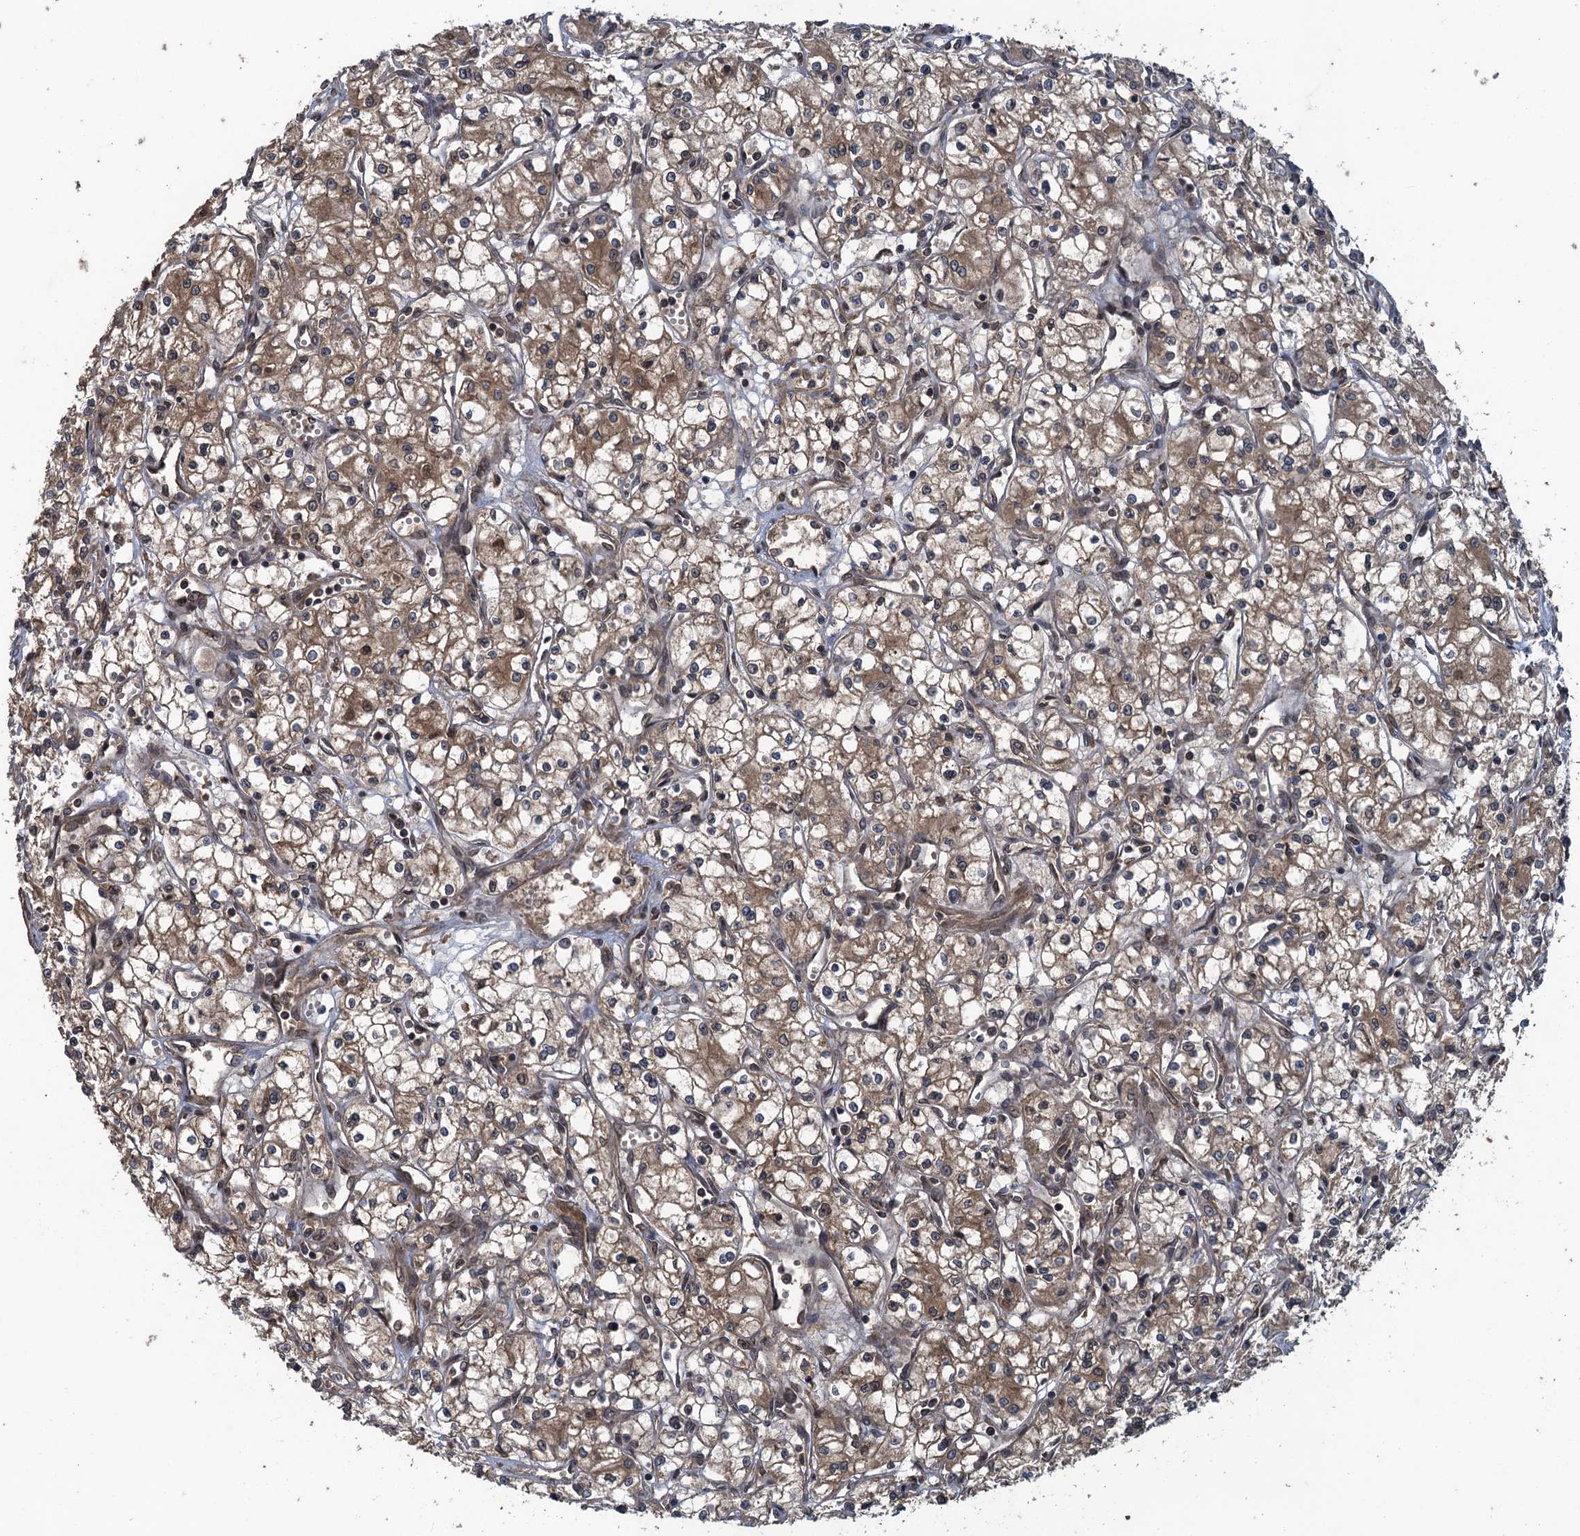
{"staining": {"intensity": "moderate", "quantity": "<25%", "location": "cytoplasmic/membranous"}, "tissue": "renal cancer", "cell_type": "Tumor cells", "image_type": "cancer", "snomed": [{"axis": "morphology", "description": "Adenocarcinoma, NOS"}, {"axis": "topography", "description": "Kidney"}], "caption": "Human renal cancer (adenocarcinoma) stained with a protein marker reveals moderate staining in tumor cells.", "gene": "GLE1", "patient": {"sex": "male", "age": 59}}